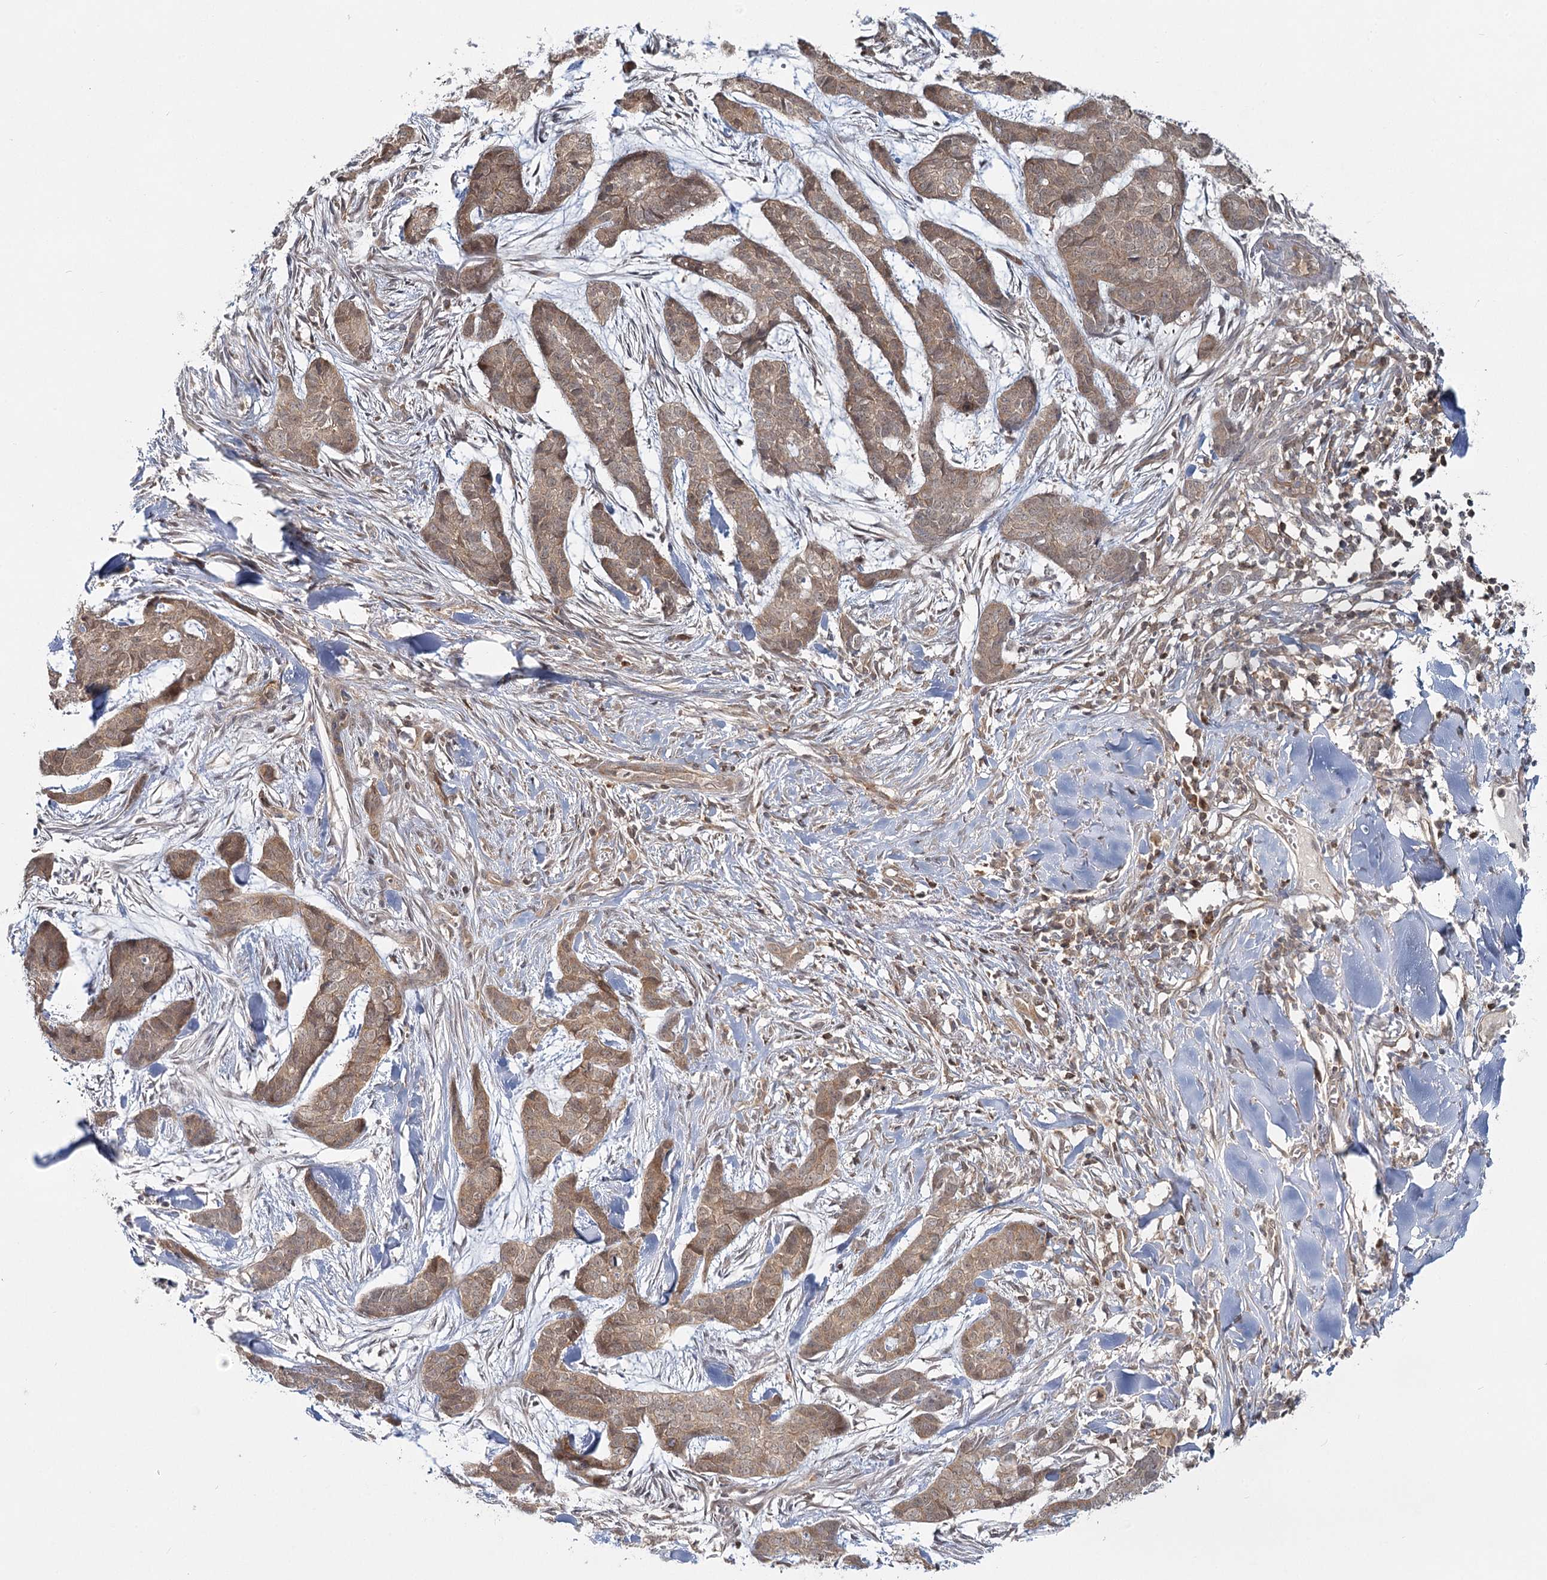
{"staining": {"intensity": "moderate", "quantity": ">75%", "location": "cytoplasmic/membranous"}, "tissue": "skin cancer", "cell_type": "Tumor cells", "image_type": "cancer", "snomed": [{"axis": "morphology", "description": "Basal cell carcinoma"}, {"axis": "topography", "description": "Skin"}], "caption": "Approximately >75% of tumor cells in human basal cell carcinoma (skin) exhibit moderate cytoplasmic/membranous protein staining as visualized by brown immunohistochemical staining.", "gene": "FAM120B", "patient": {"sex": "female", "age": 64}}